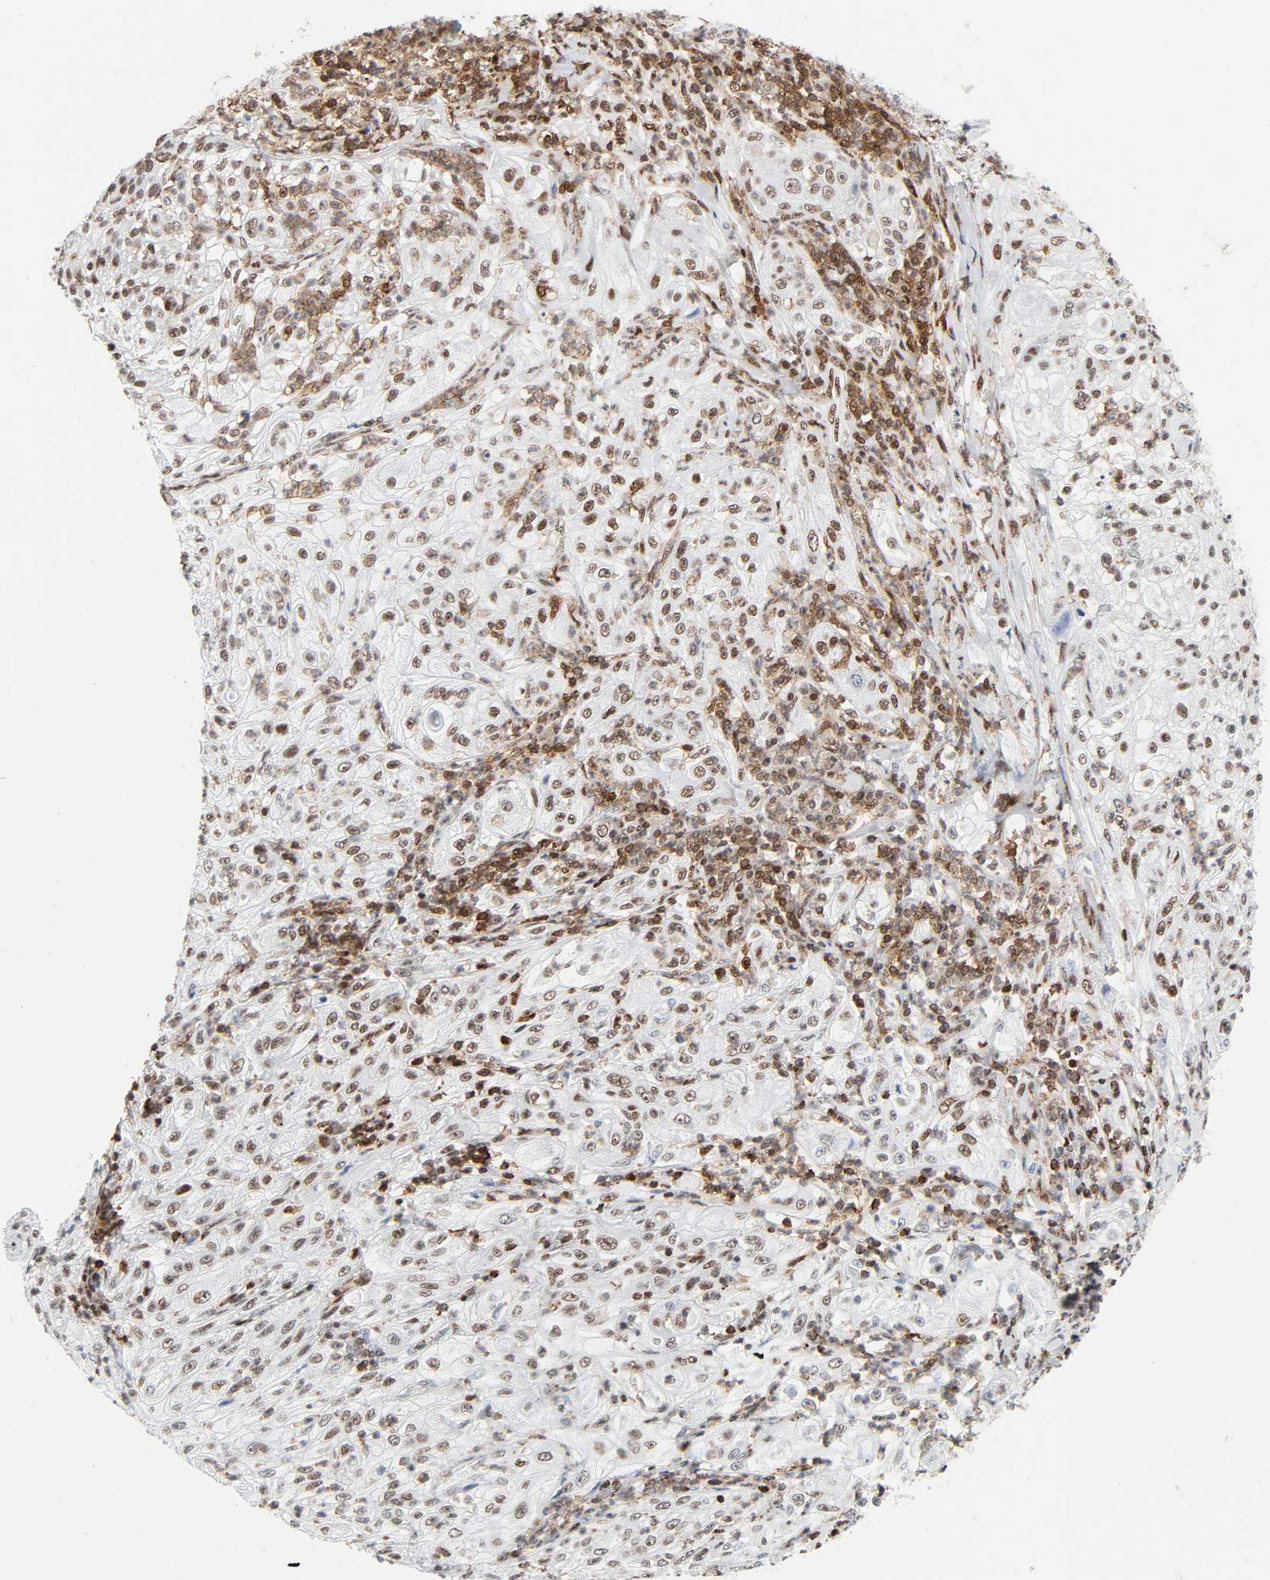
{"staining": {"intensity": "moderate", "quantity": "25%-75%", "location": "nuclear"}, "tissue": "lung cancer", "cell_type": "Tumor cells", "image_type": "cancer", "snomed": [{"axis": "morphology", "description": "Inflammation, NOS"}, {"axis": "morphology", "description": "Squamous cell carcinoma, NOS"}, {"axis": "topography", "description": "Lymph node"}, {"axis": "topography", "description": "Soft tissue"}, {"axis": "topography", "description": "Lung"}], "caption": "Protein expression analysis of lung squamous cell carcinoma shows moderate nuclear expression in about 25%-75% of tumor cells. (Stains: DAB in brown, nuclei in blue, Microscopy: brightfield microscopy at high magnification).", "gene": "WAS", "patient": {"sex": "male", "age": 66}}